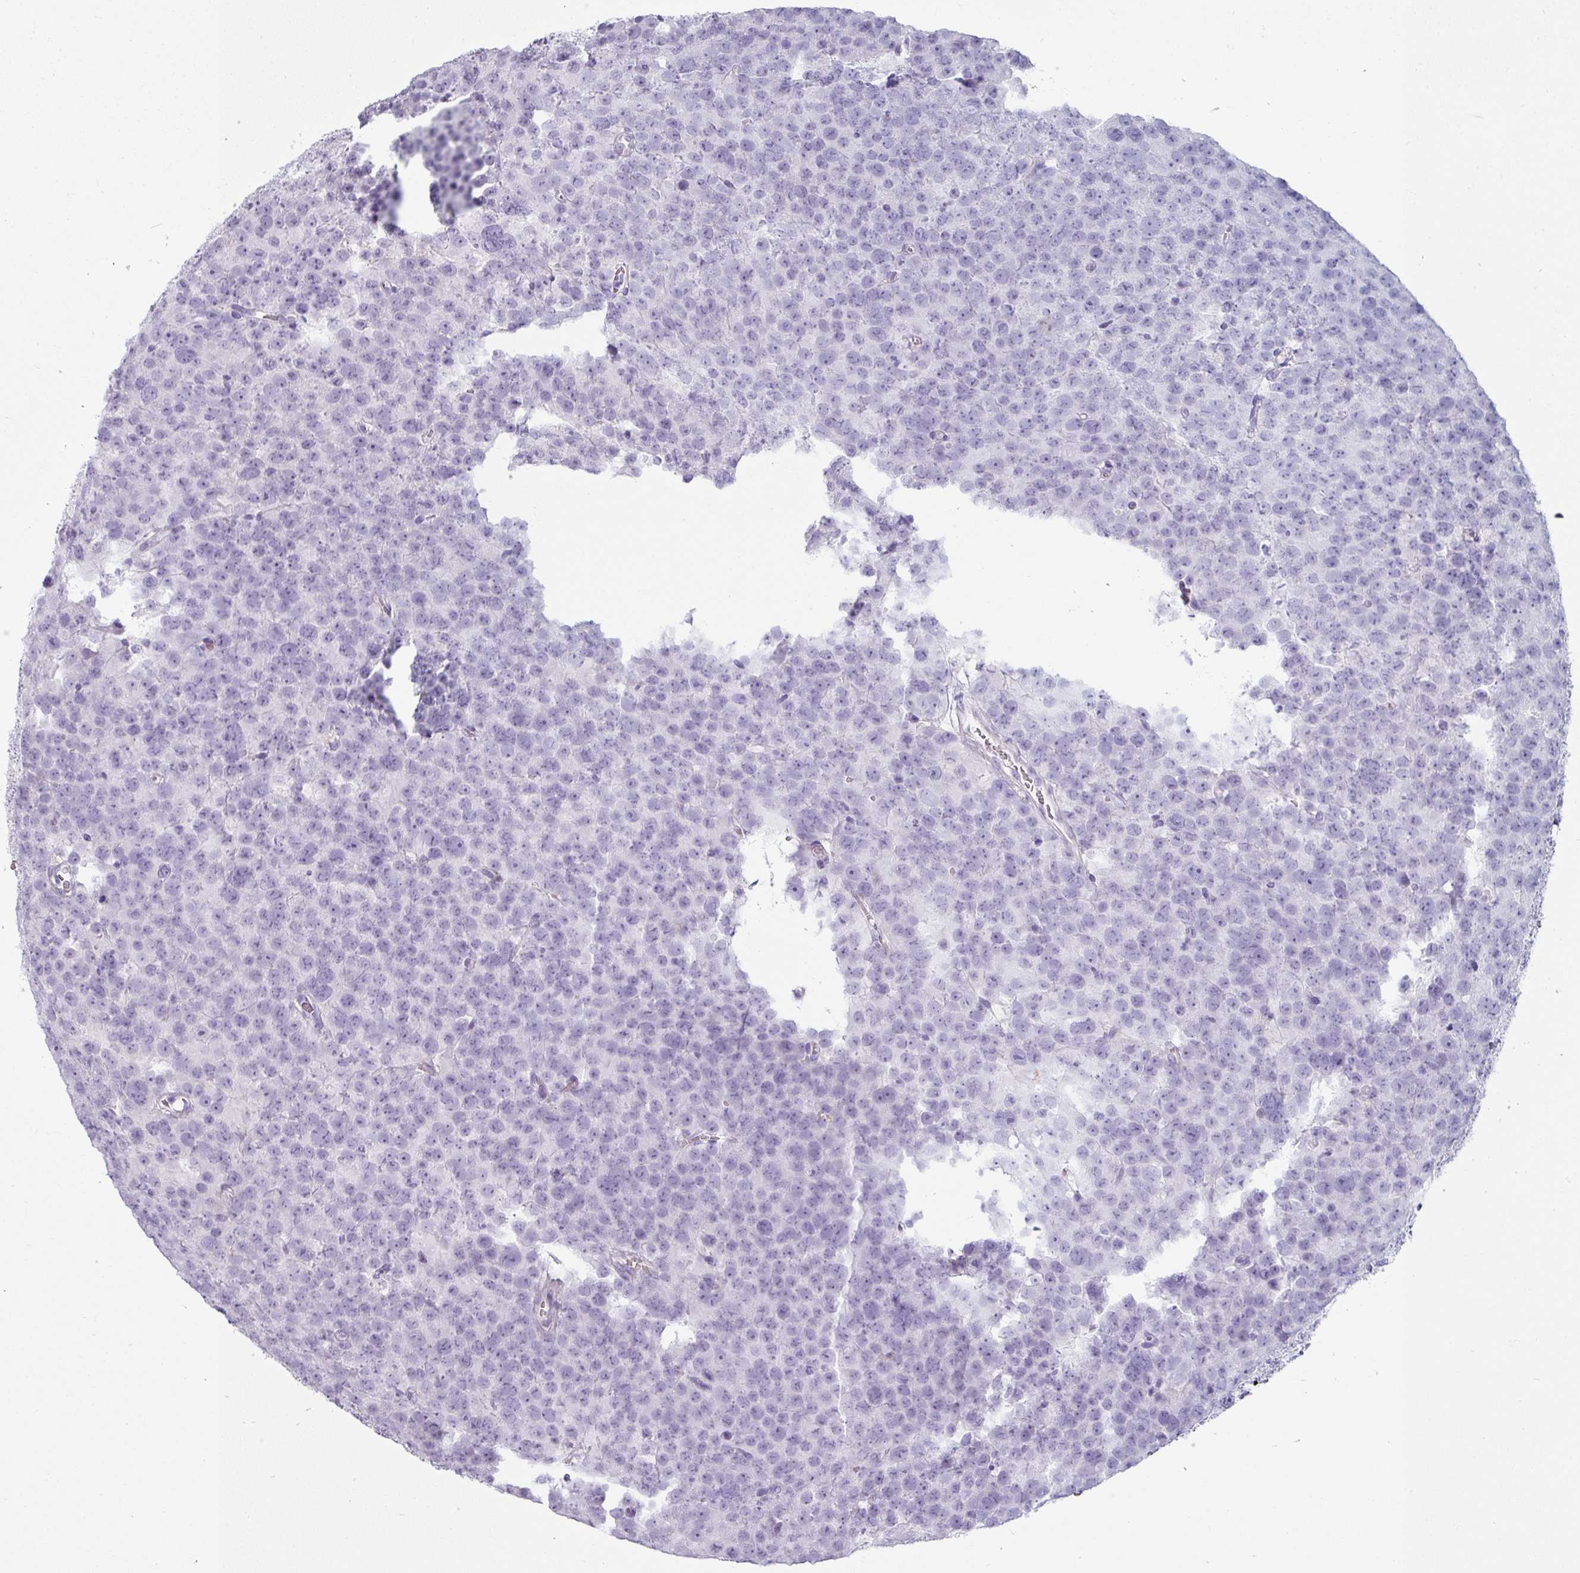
{"staining": {"intensity": "negative", "quantity": "none", "location": "none"}, "tissue": "testis cancer", "cell_type": "Tumor cells", "image_type": "cancer", "snomed": [{"axis": "morphology", "description": "Seminoma, NOS"}, {"axis": "topography", "description": "Testis"}], "caption": "A high-resolution image shows IHC staining of testis cancer (seminoma), which demonstrates no significant positivity in tumor cells.", "gene": "CLCA1", "patient": {"sex": "male", "age": 71}}